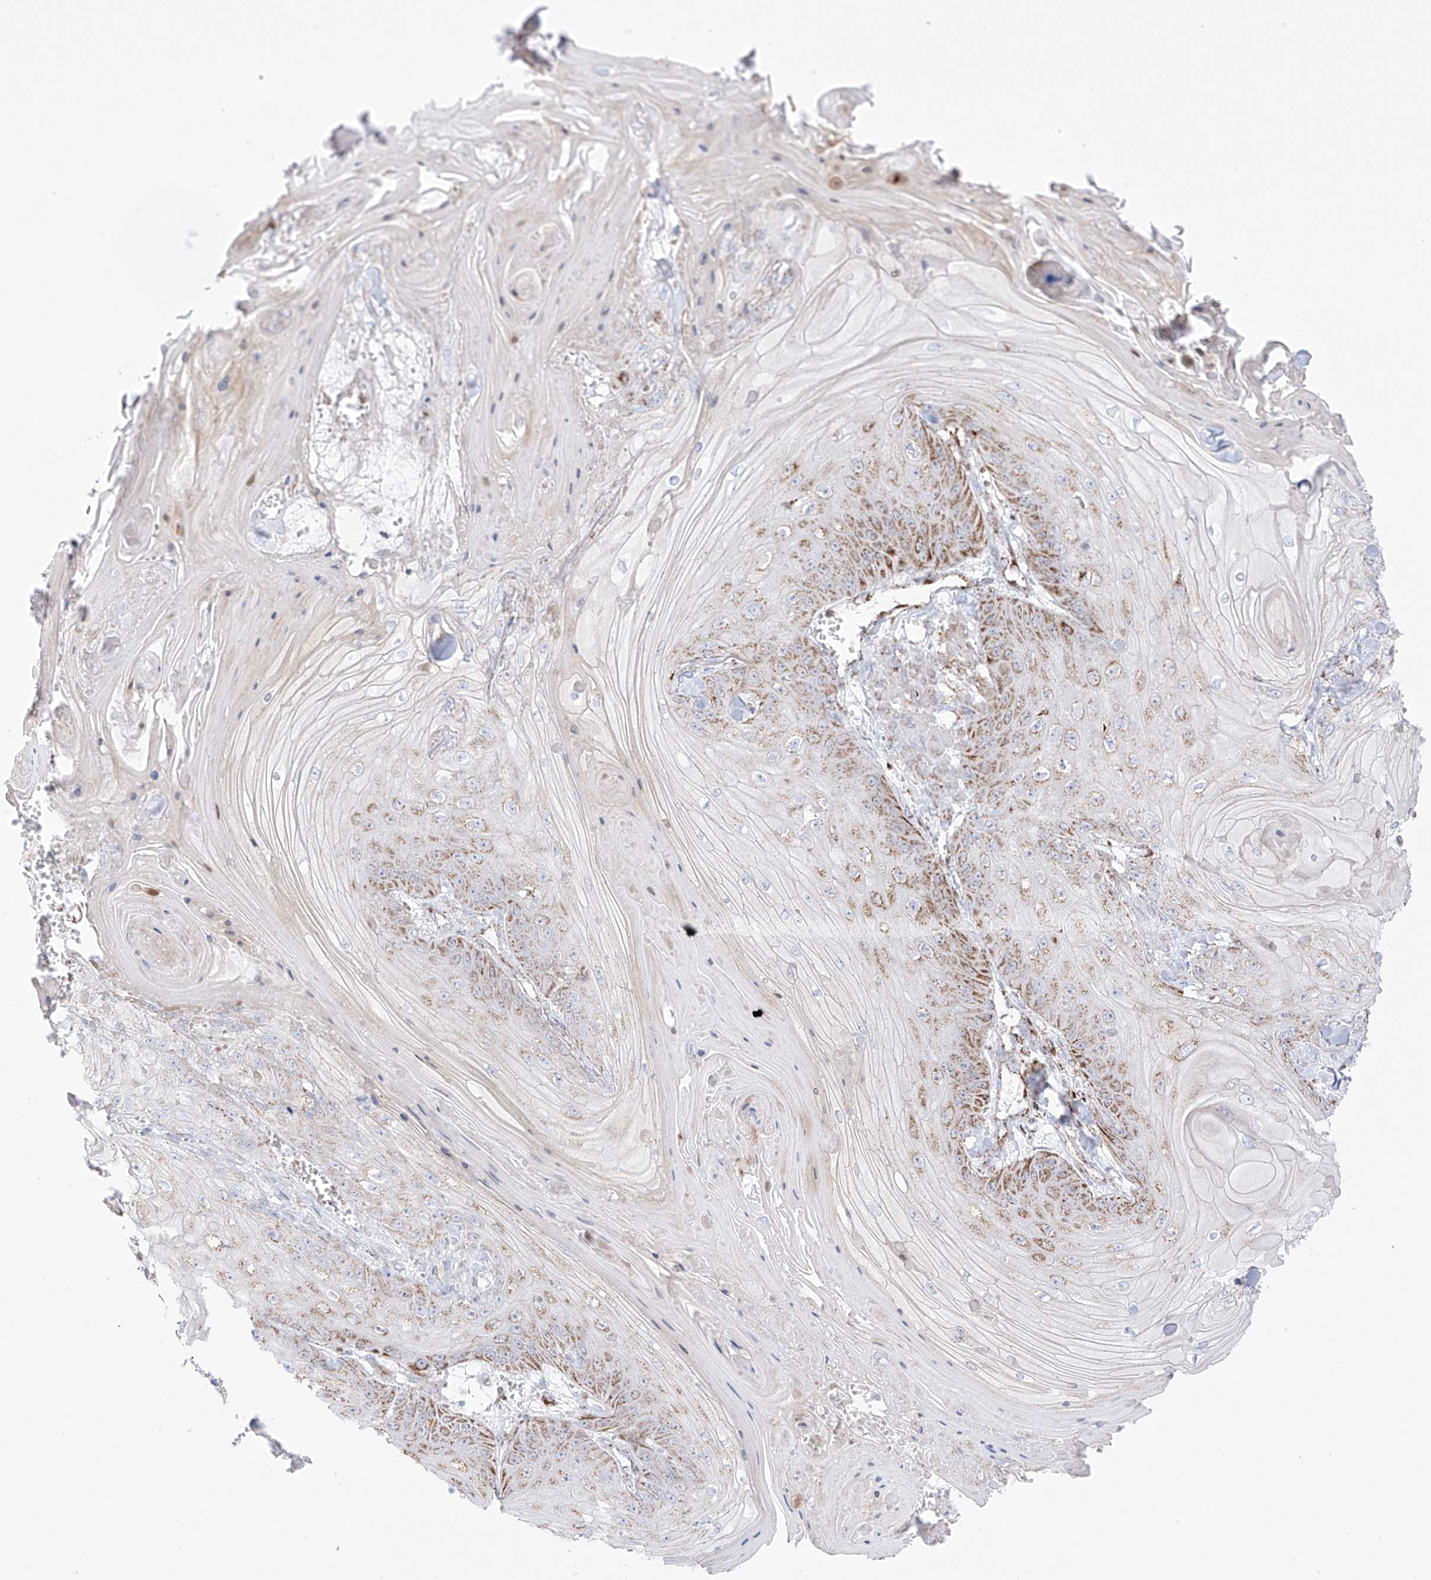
{"staining": {"intensity": "moderate", "quantity": ">75%", "location": "cytoplasmic/membranous"}, "tissue": "skin cancer", "cell_type": "Tumor cells", "image_type": "cancer", "snomed": [{"axis": "morphology", "description": "Squamous cell carcinoma, NOS"}, {"axis": "topography", "description": "Skin"}], "caption": "Squamous cell carcinoma (skin) tissue exhibits moderate cytoplasmic/membranous positivity in approximately >75% of tumor cells, visualized by immunohistochemistry. (IHC, brightfield microscopy, high magnification).", "gene": "XKR3", "patient": {"sex": "male", "age": 74}}